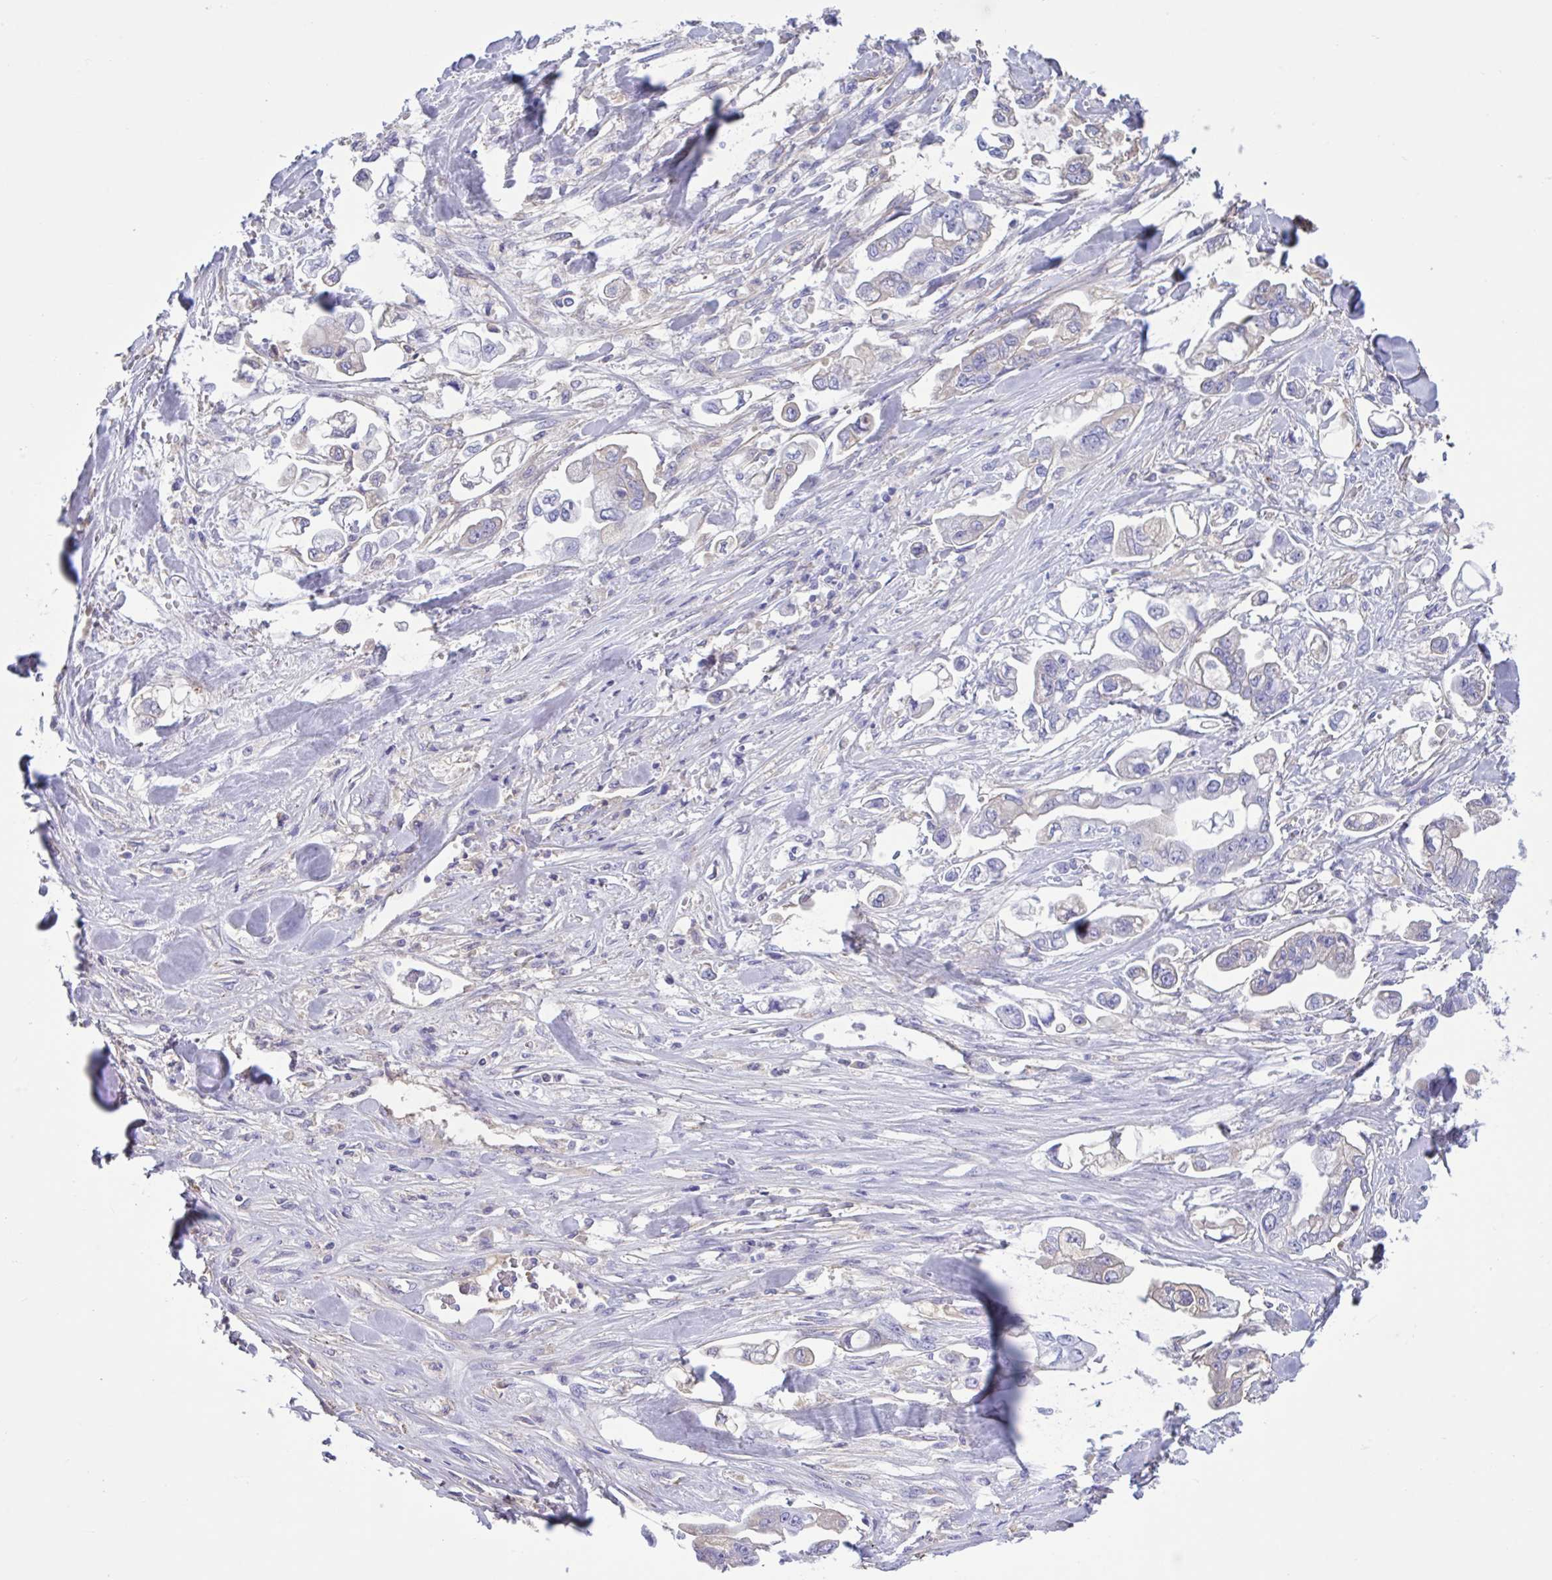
{"staining": {"intensity": "negative", "quantity": "none", "location": "none"}, "tissue": "stomach cancer", "cell_type": "Tumor cells", "image_type": "cancer", "snomed": [{"axis": "morphology", "description": "Adenocarcinoma, NOS"}, {"axis": "topography", "description": "Stomach"}], "caption": "Tumor cells show no significant positivity in adenocarcinoma (stomach).", "gene": "LARGE2", "patient": {"sex": "male", "age": 62}}